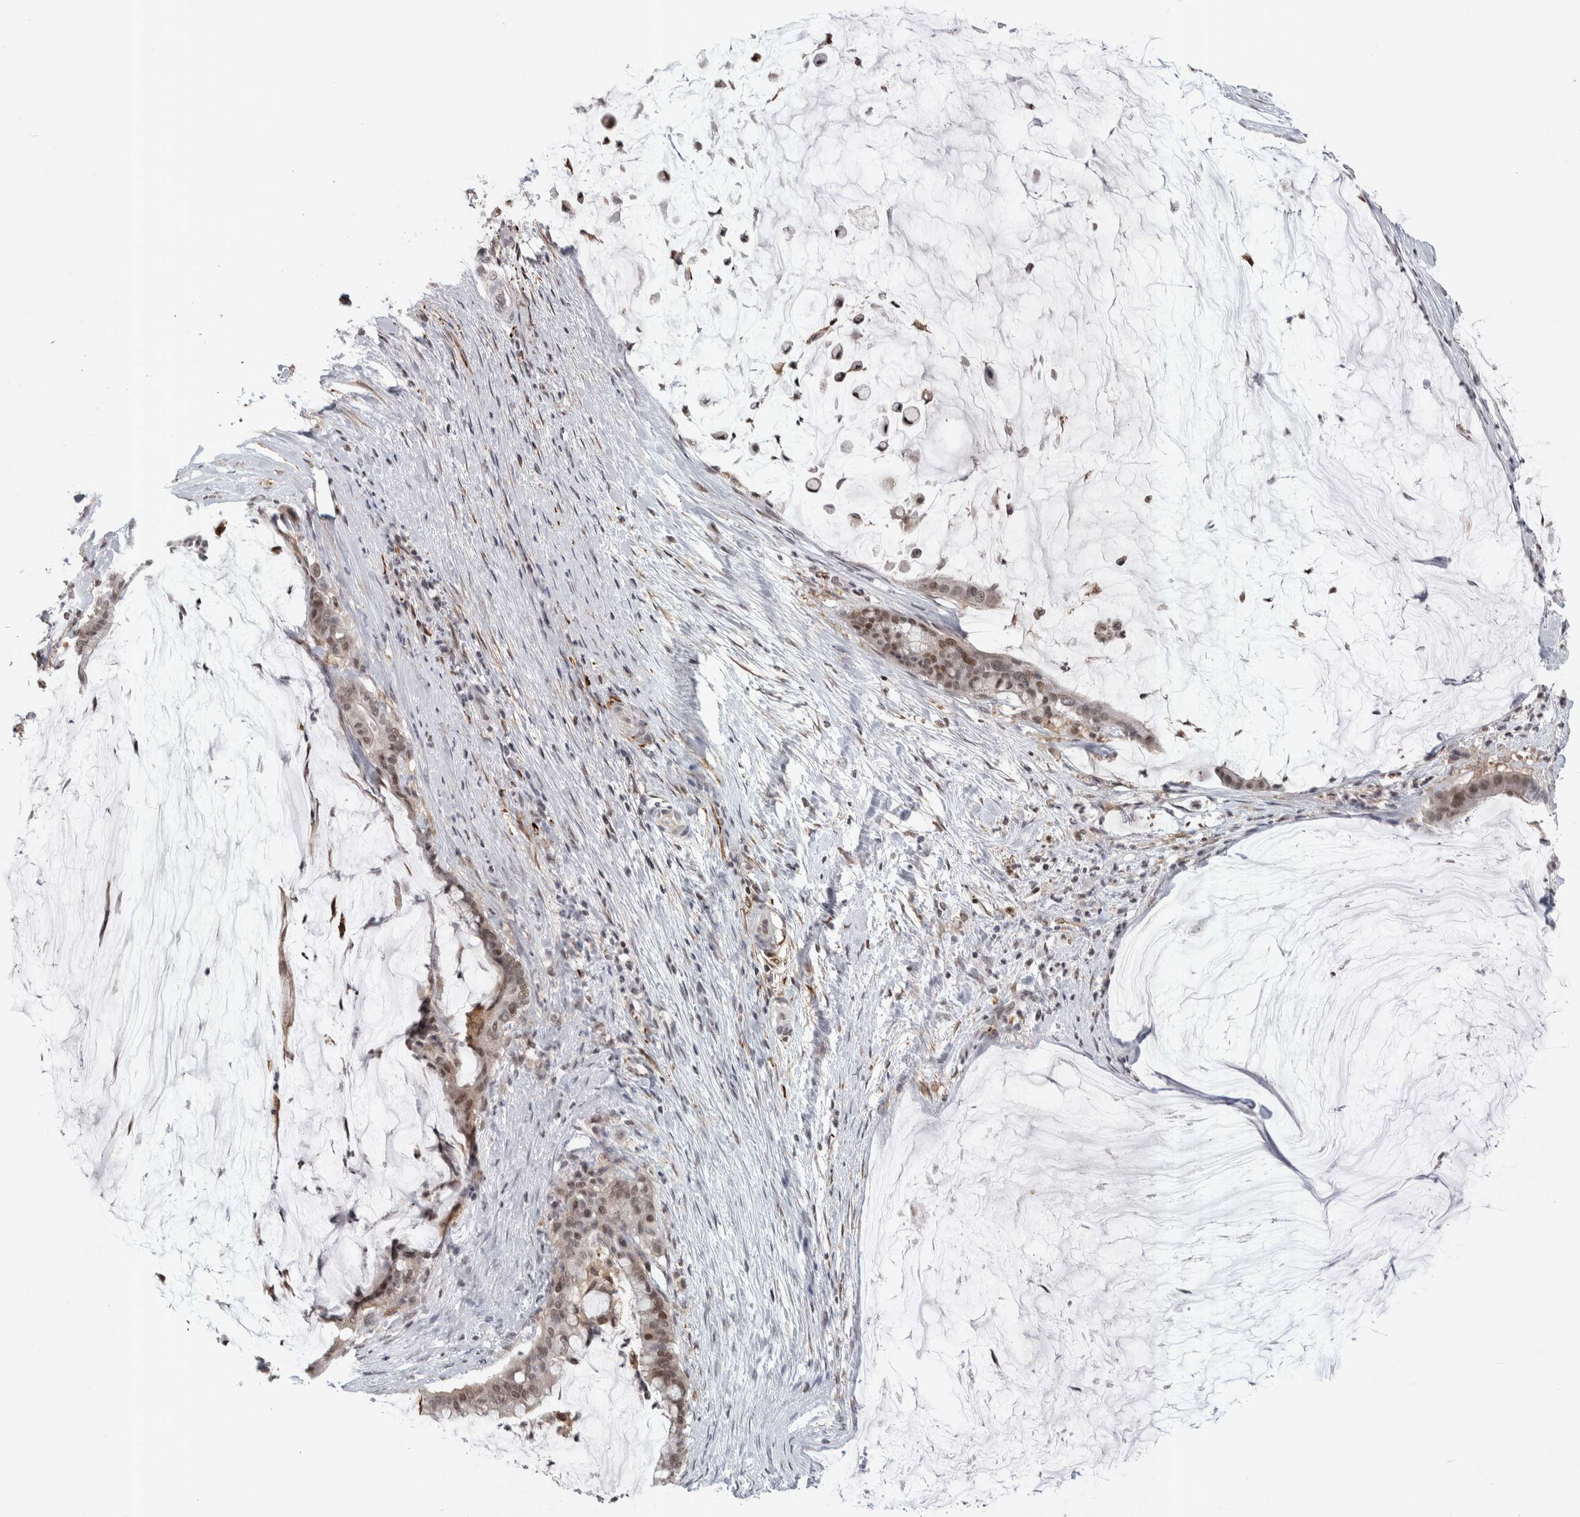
{"staining": {"intensity": "moderate", "quantity": "25%-75%", "location": "nuclear"}, "tissue": "pancreatic cancer", "cell_type": "Tumor cells", "image_type": "cancer", "snomed": [{"axis": "morphology", "description": "Adenocarcinoma, NOS"}, {"axis": "topography", "description": "Pancreas"}], "caption": "Immunohistochemical staining of pancreatic adenocarcinoma shows medium levels of moderate nuclear protein positivity in about 25%-75% of tumor cells. (Brightfield microscopy of DAB IHC at high magnification).", "gene": "ZSCAN21", "patient": {"sex": "male", "age": 41}}